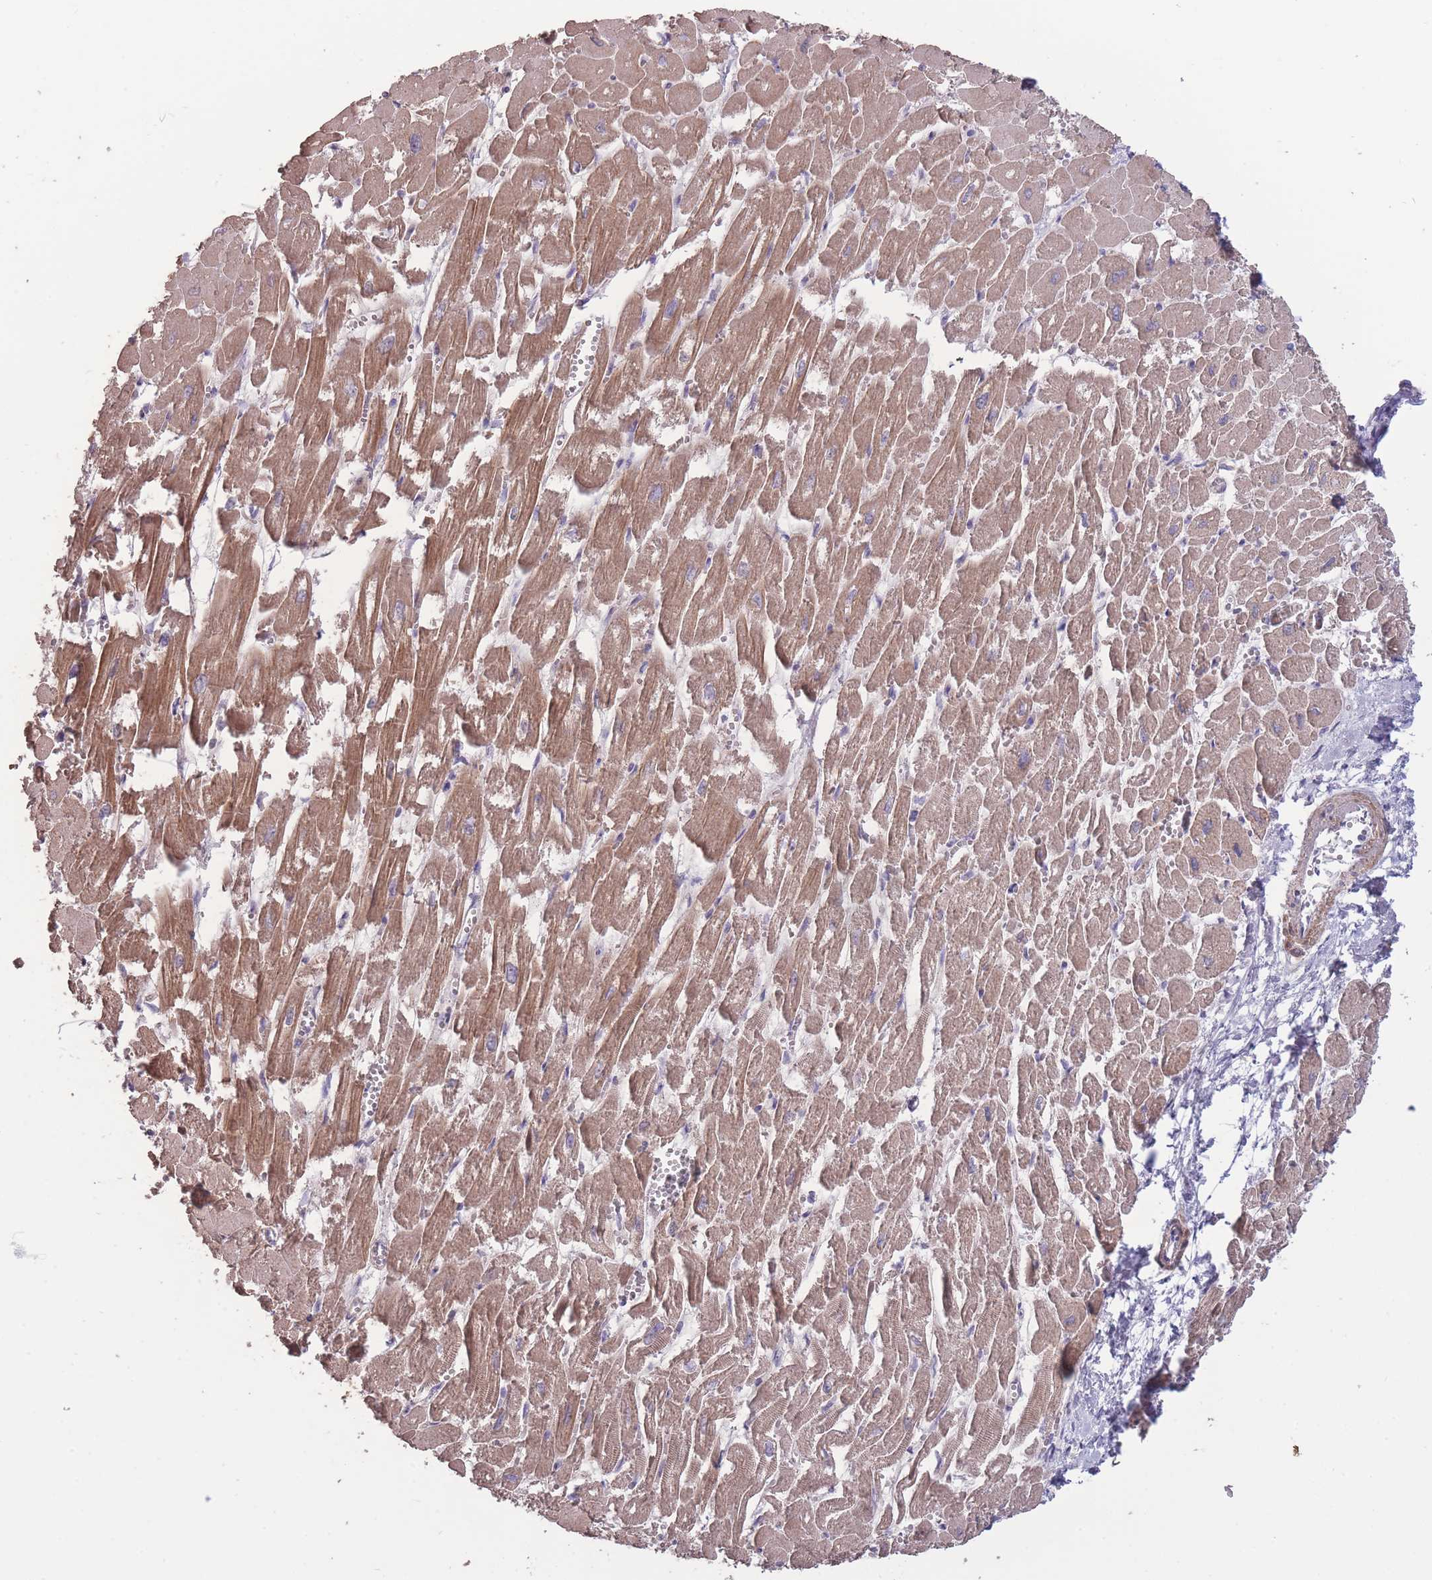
{"staining": {"intensity": "moderate", "quantity": ">75%", "location": "cytoplasmic/membranous"}, "tissue": "heart muscle", "cell_type": "Cardiomyocytes", "image_type": "normal", "snomed": [{"axis": "morphology", "description": "Normal tissue, NOS"}, {"axis": "topography", "description": "Heart"}], "caption": "Brown immunohistochemical staining in unremarkable human heart muscle demonstrates moderate cytoplasmic/membranous staining in approximately >75% of cardiomyocytes.", "gene": "RSPH10B2", "patient": {"sex": "male", "age": 54}}